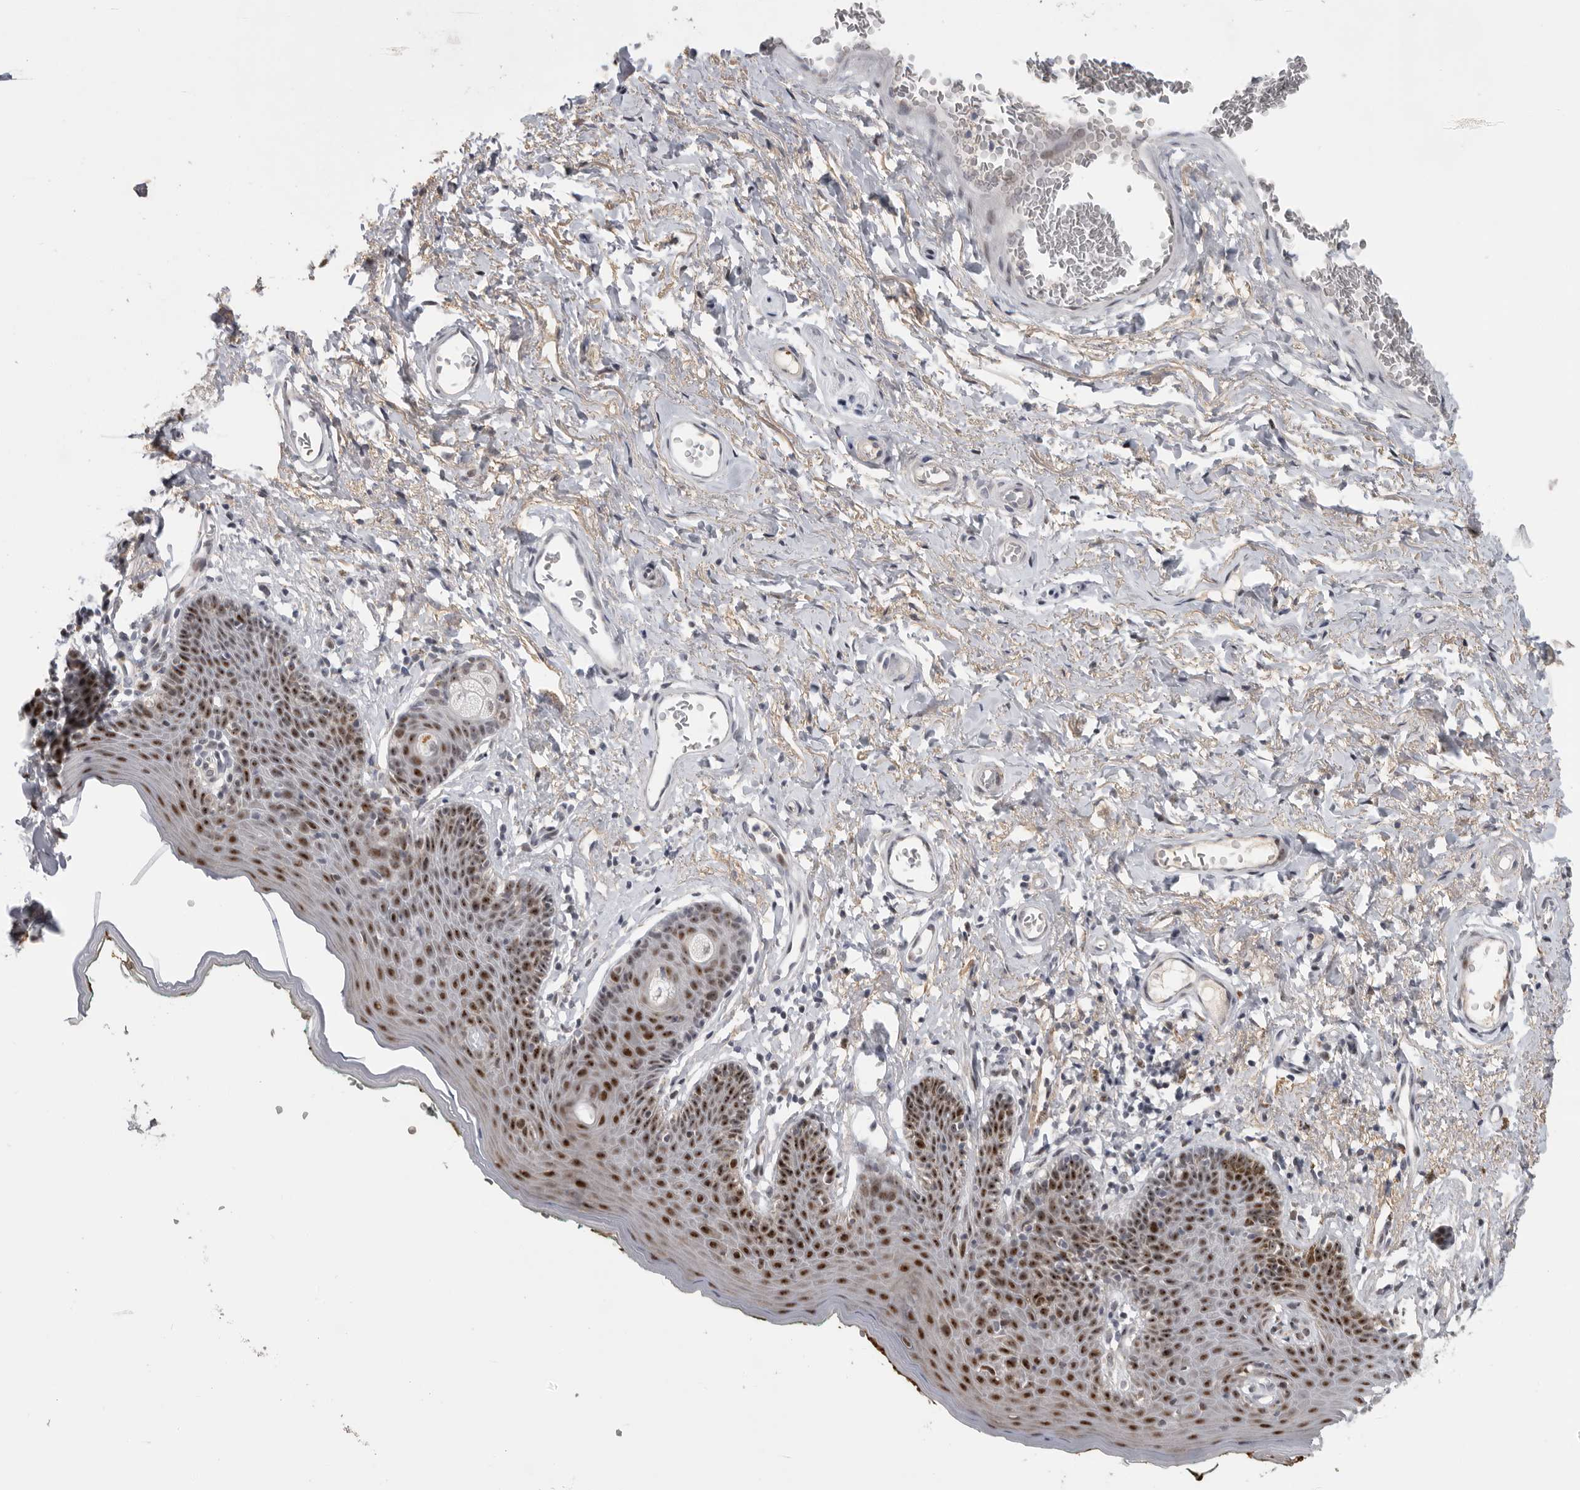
{"staining": {"intensity": "strong", "quantity": "25%-75%", "location": "nuclear"}, "tissue": "skin", "cell_type": "Epidermal cells", "image_type": "normal", "snomed": [{"axis": "morphology", "description": "Normal tissue, NOS"}, {"axis": "topography", "description": "Vulva"}], "caption": "Immunohistochemical staining of normal human skin demonstrates strong nuclear protein expression in about 25%-75% of epidermal cells. (IHC, brightfield microscopy, high magnification).", "gene": "PCMTD1", "patient": {"sex": "female", "age": 66}}